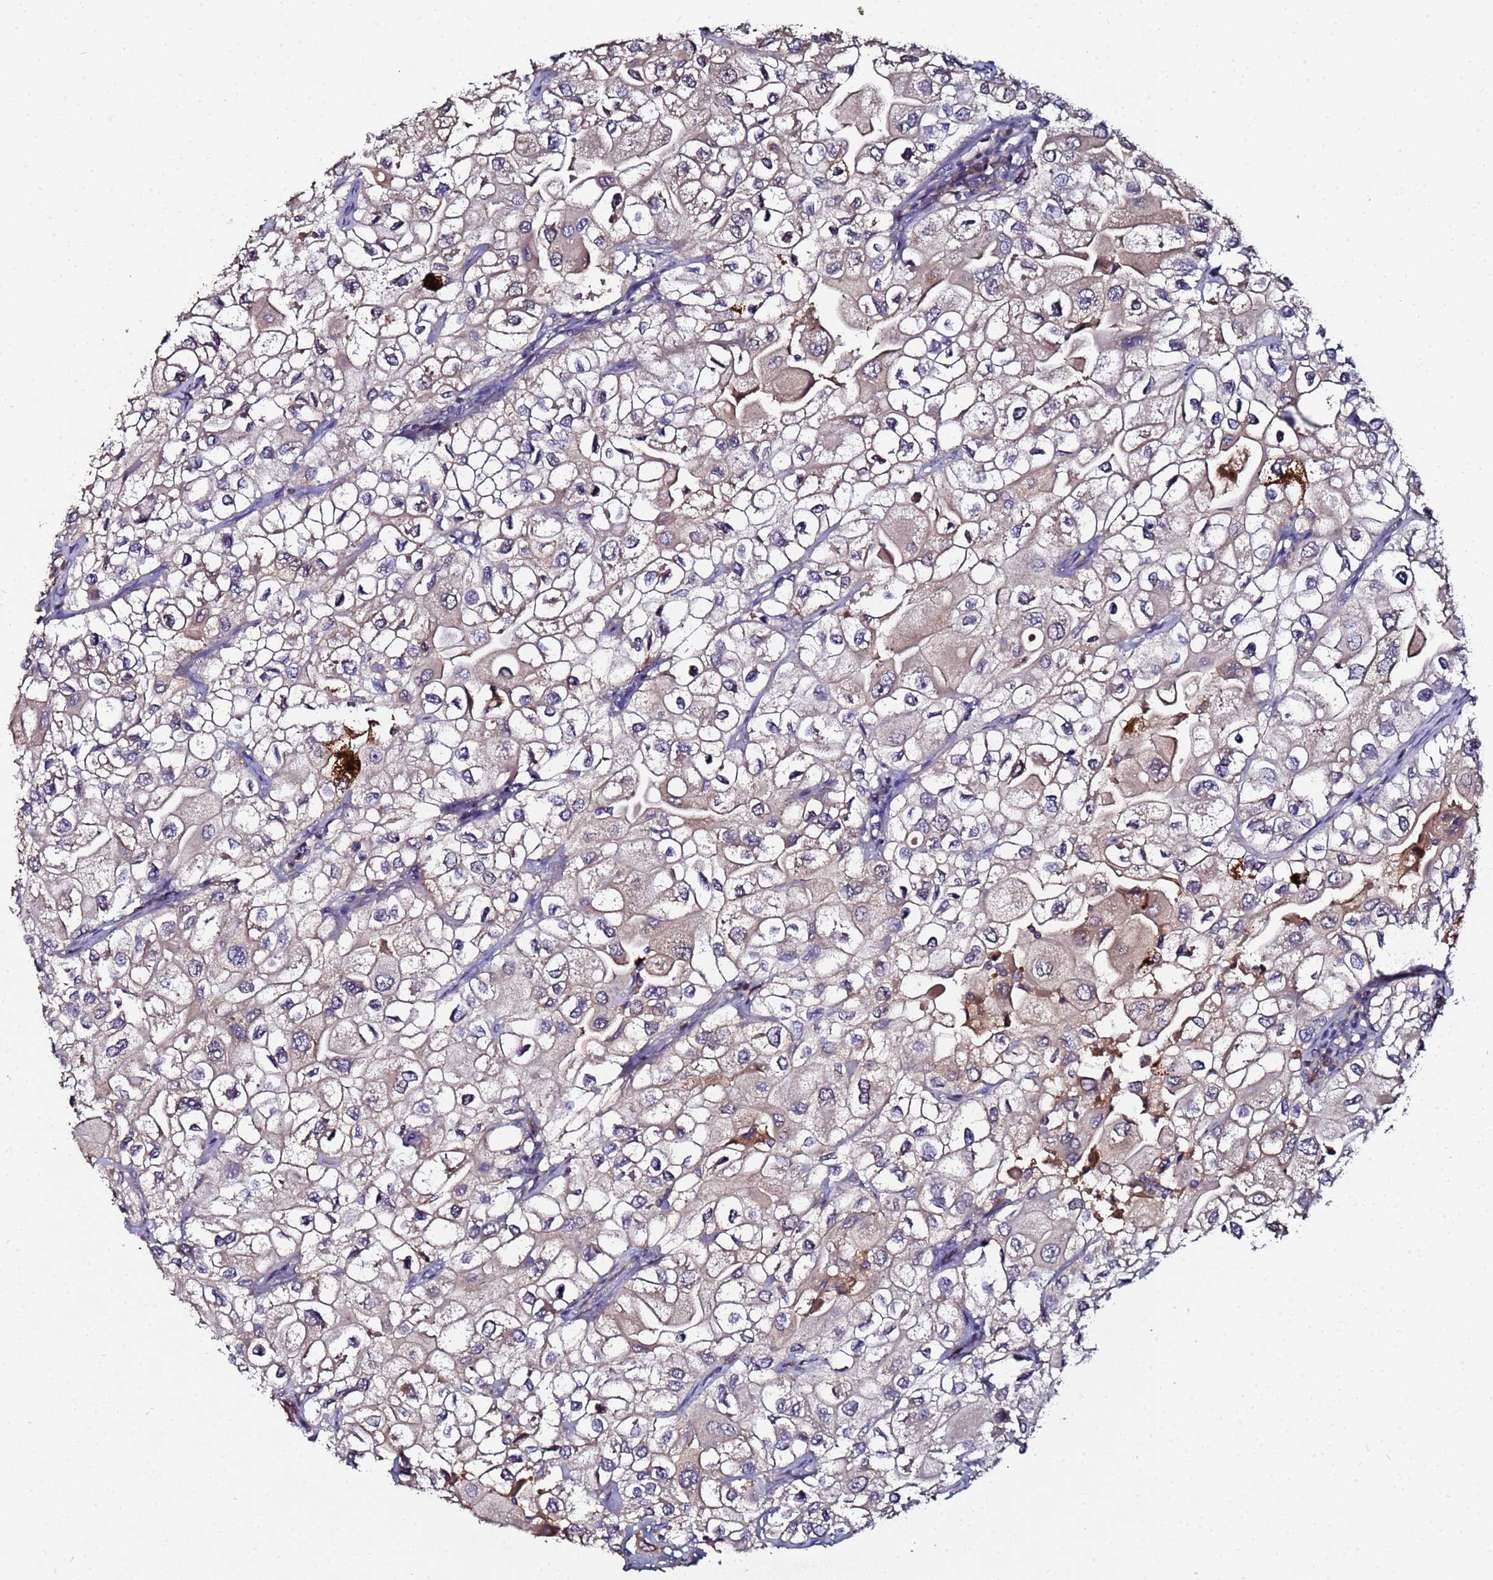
{"staining": {"intensity": "weak", "quantity": "25%-75%", "location": "cytoplasmic/membranous"}, "tissue": "urothelial cancer", "cell_type": "Tumor cells", "image_type": "cancer", "snomed": [{"axis": "morphology", "description": "Urothelial carcinoma, High grade"}, {"axis": "topography", "description": "Urinary bladder"}], "caption": "Immunohistochemistry micrograph of urothelial carcinoma (high-grade) stained for a protein (brown), which exhibits low levels of weak cytoplasmic/membranous positivity in about 25%-75% of tumor cells.", "gene": "OSER1", "patient": {"sex": "male", "age": 64}}